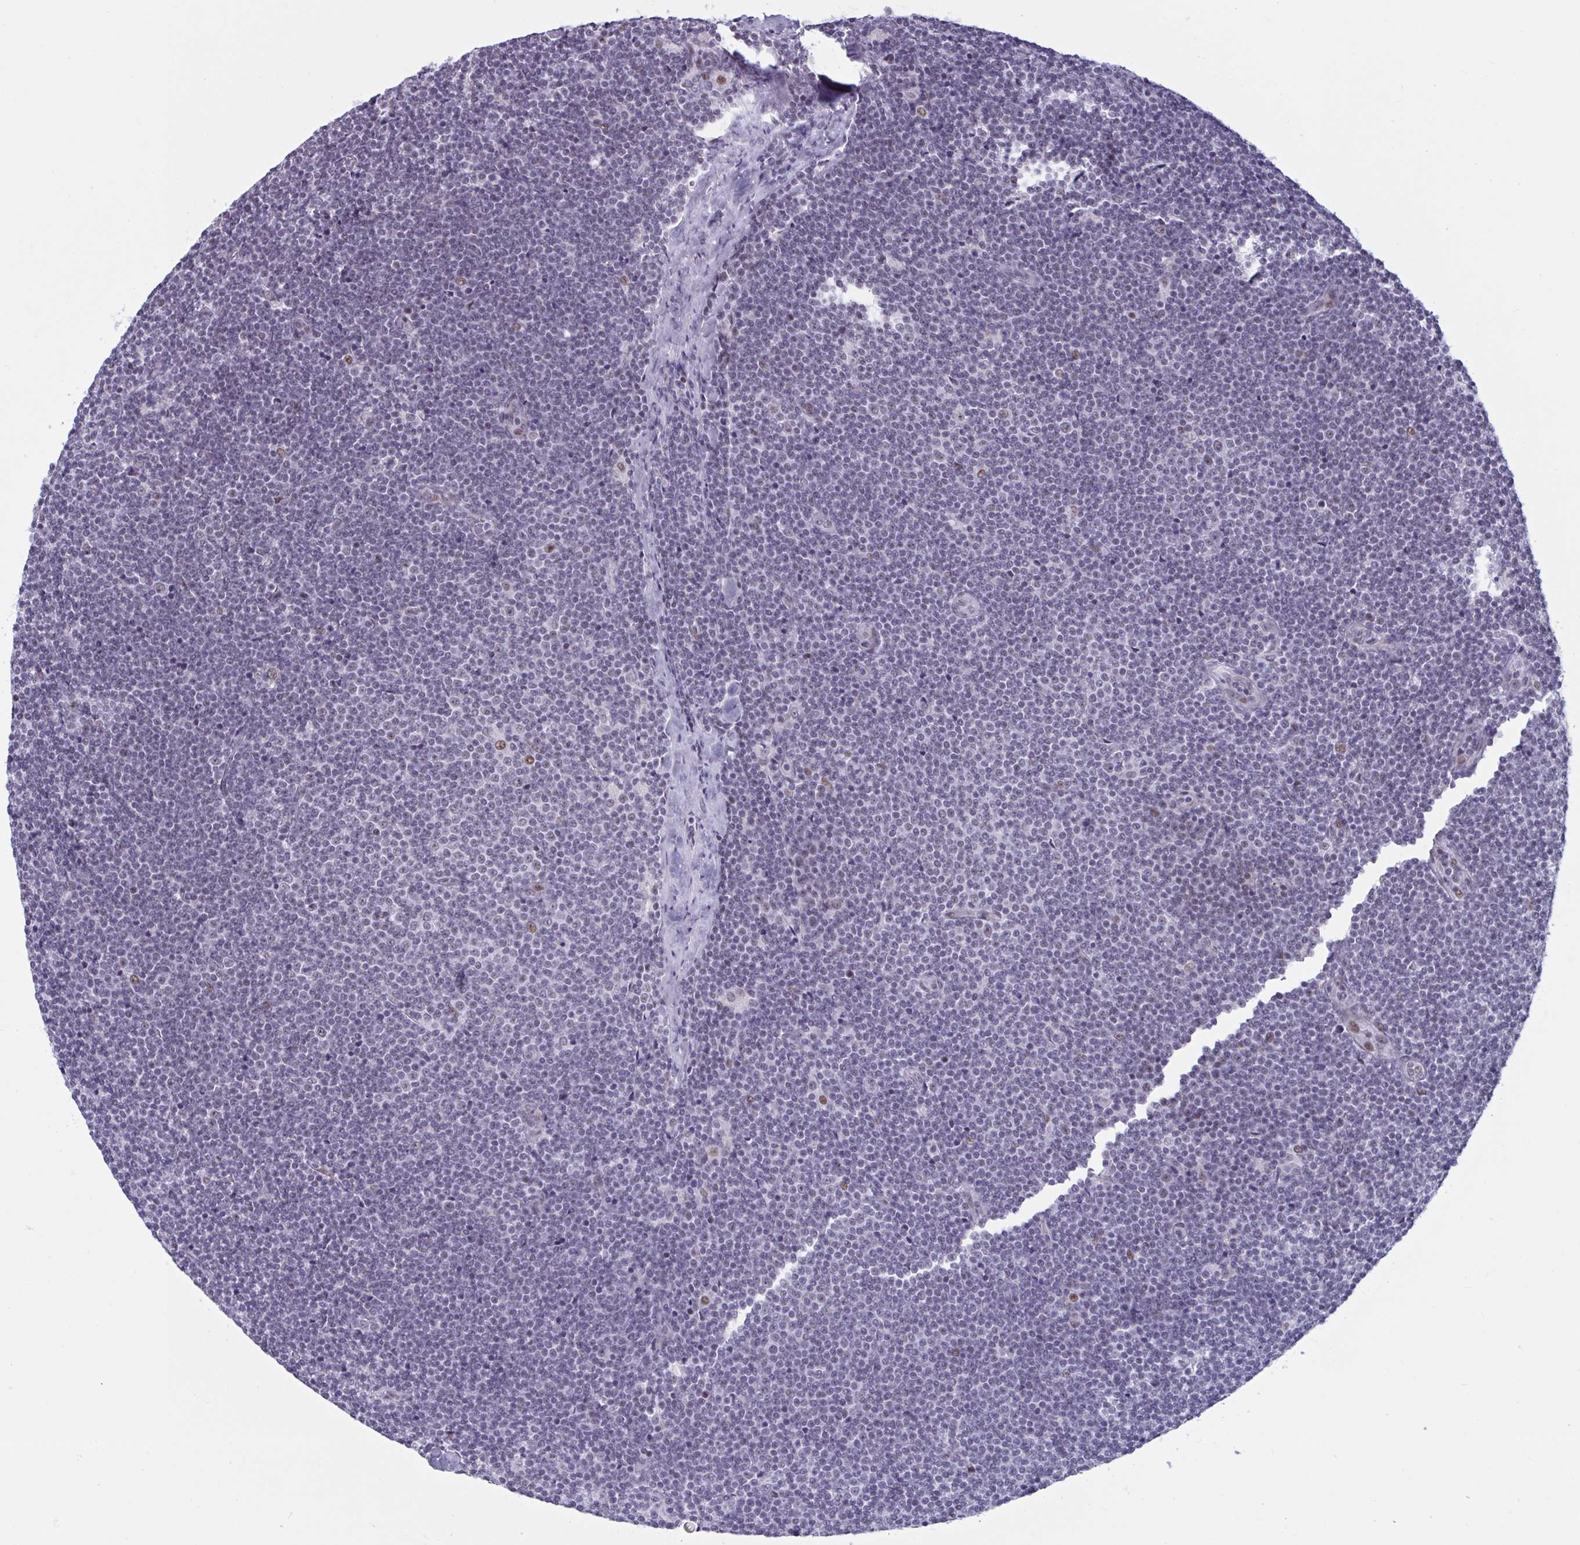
{"staining": {"intensity": "negative", "quantity": "none", "location": "none"}, "tissue": "lymphoma", "cell_type": "Tumor cells", "image_type": "cancer", "snomed": [{"axis": "morphology", "description": "Malignant lymphoma, non-Hodgkin's type, Low grade"}, {"axis": "topography", "description": "Lymph node"}], "caption": "Malignant lymphoma, non-Hodgkin's type (low-grade) was stained to show a protein in brown. There is no significant positivity in tumor cells.", "gene": "HSD17B6", "patient": {"sex": "male", "age": 48}}